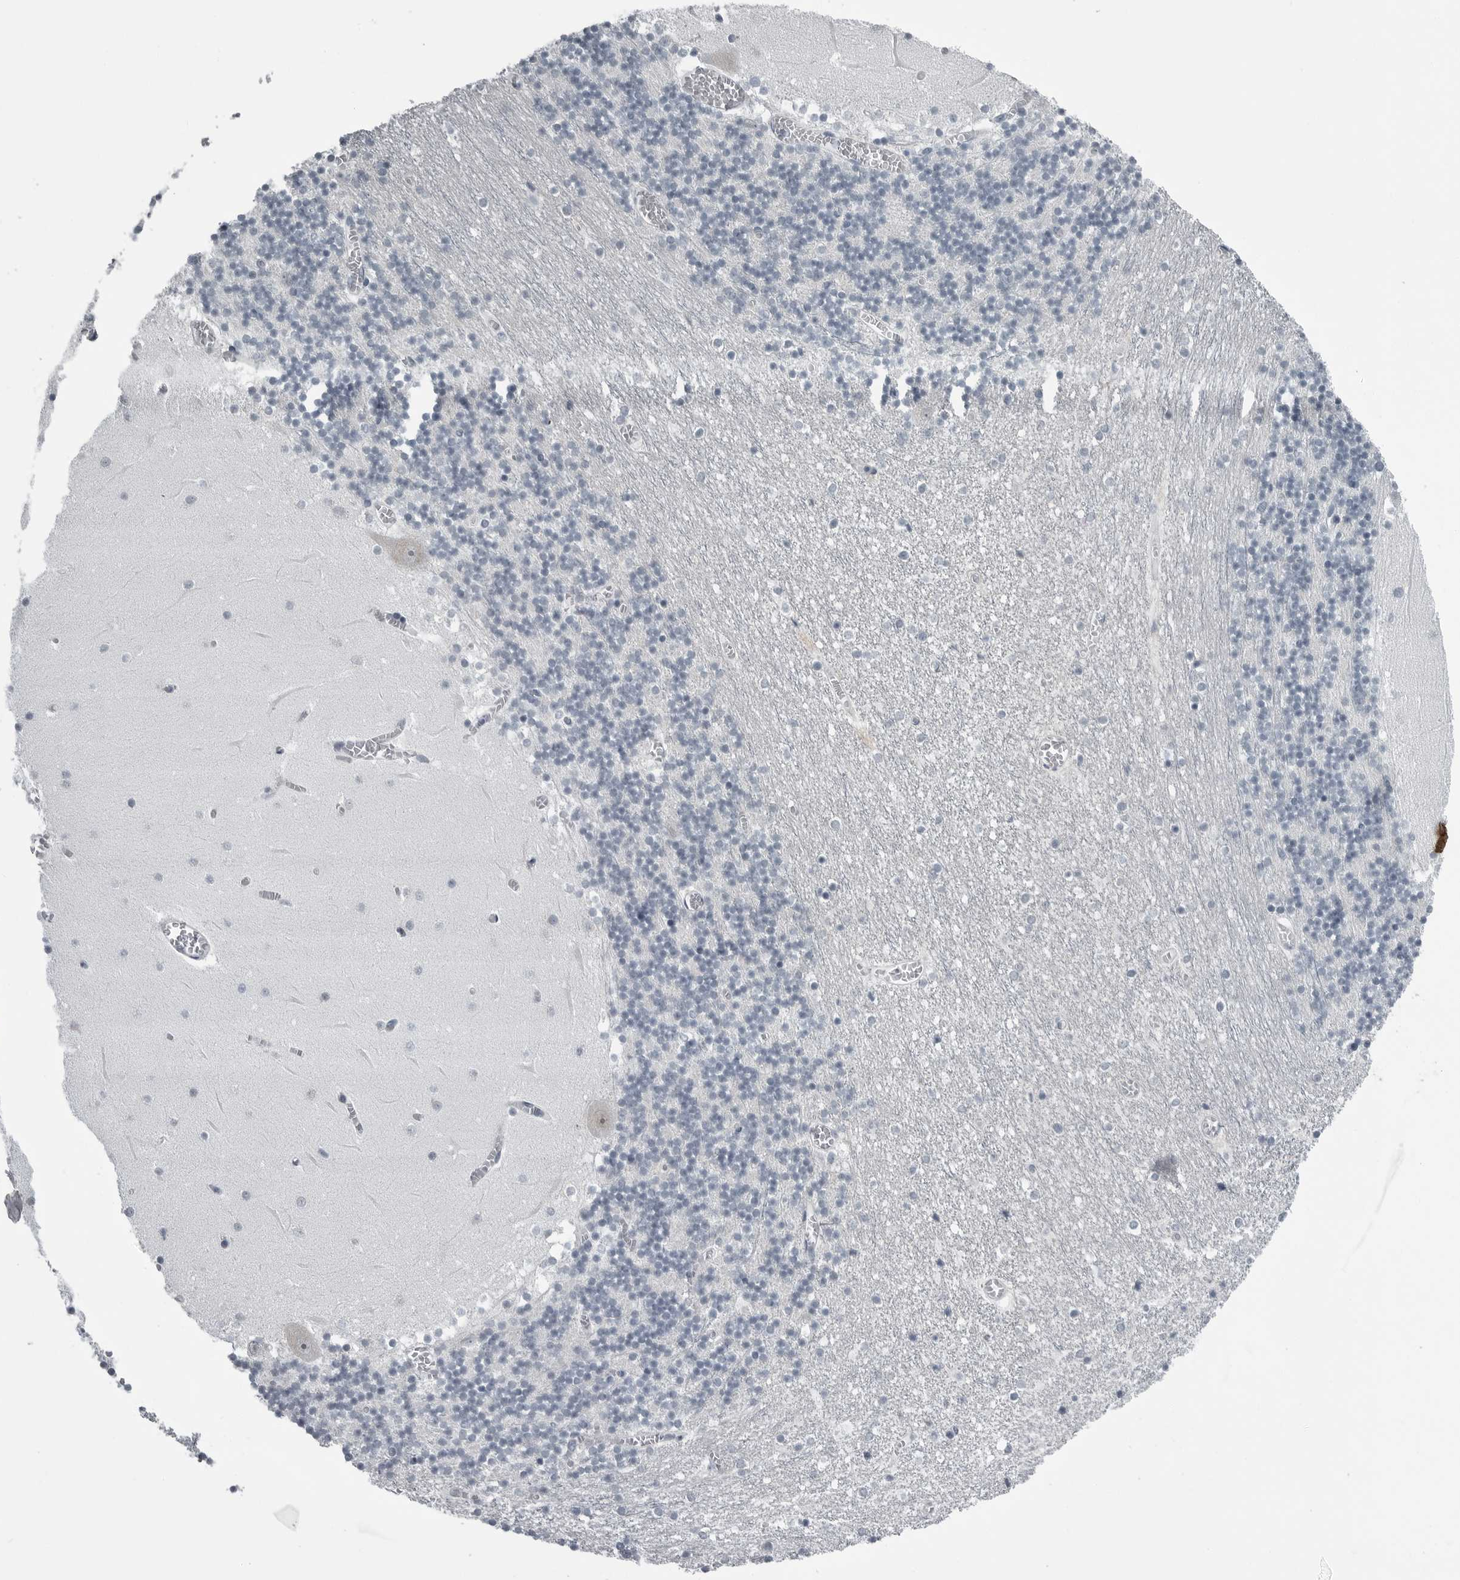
{"staining": {"intensity": "negative", "quantity": "none", "location": "none"}, "tissue": "cerebellum", "cell_type": "Cells in granular layer", "image_type": "normal", "snomed": [{"axis": "morphology", "description": "Normal tissue, NOS"}, {"axis": "topography", "description": "Cerebellum"}], "caption": "Cells in granular layer show no significant positivity in benign cerebellum. (DAB (3,3'-diaminobenzidine) IHC visualized using brightfield microscopy, high magnification).", "gene": "MYOC", "patient": {"sex": "female", "age": 28}}